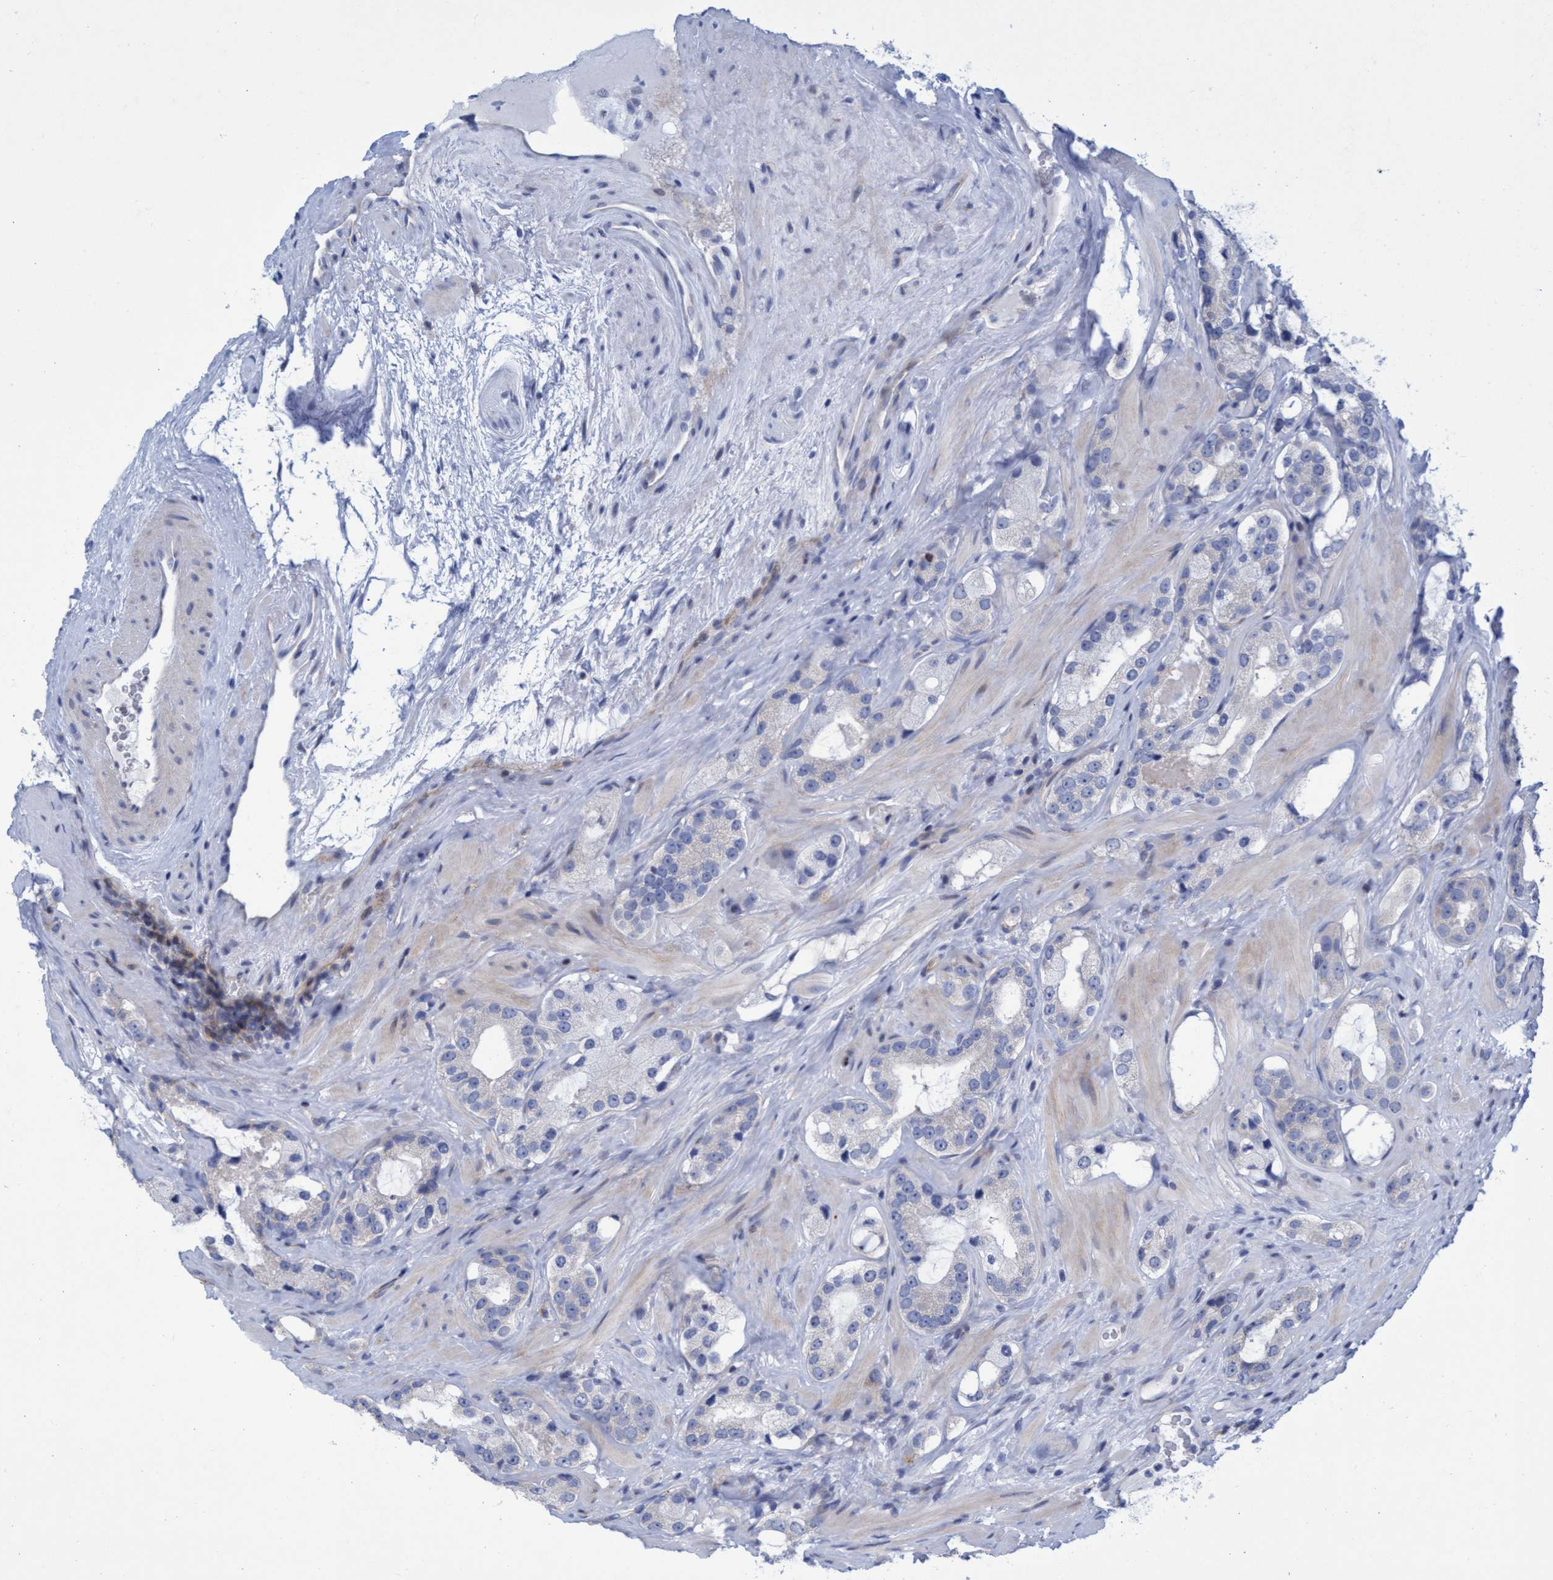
{"staining": {"intensity": "negative", "quantity": "none", "location": "none"}, "tissue": "prostate cancer", "cell_type": "Tumor cells", "image_type": "cancer", "snomed": [{"axis": "morphology", "description": "Adenocarcinoma, High grade"}, {"axis": "topography", "description": "Prostate"}], "caption": "High magnification brightfield microscopy of adenocarcinoma (high-grade) (prostate) stained with DAB (3,3'-diaminobenzidine) (brown) and counterstained with hematoxylin (blue): tumor cells show no significant expression.", "gene": "R3HCC1", "patient": {"sex": "male", "age": 63}}